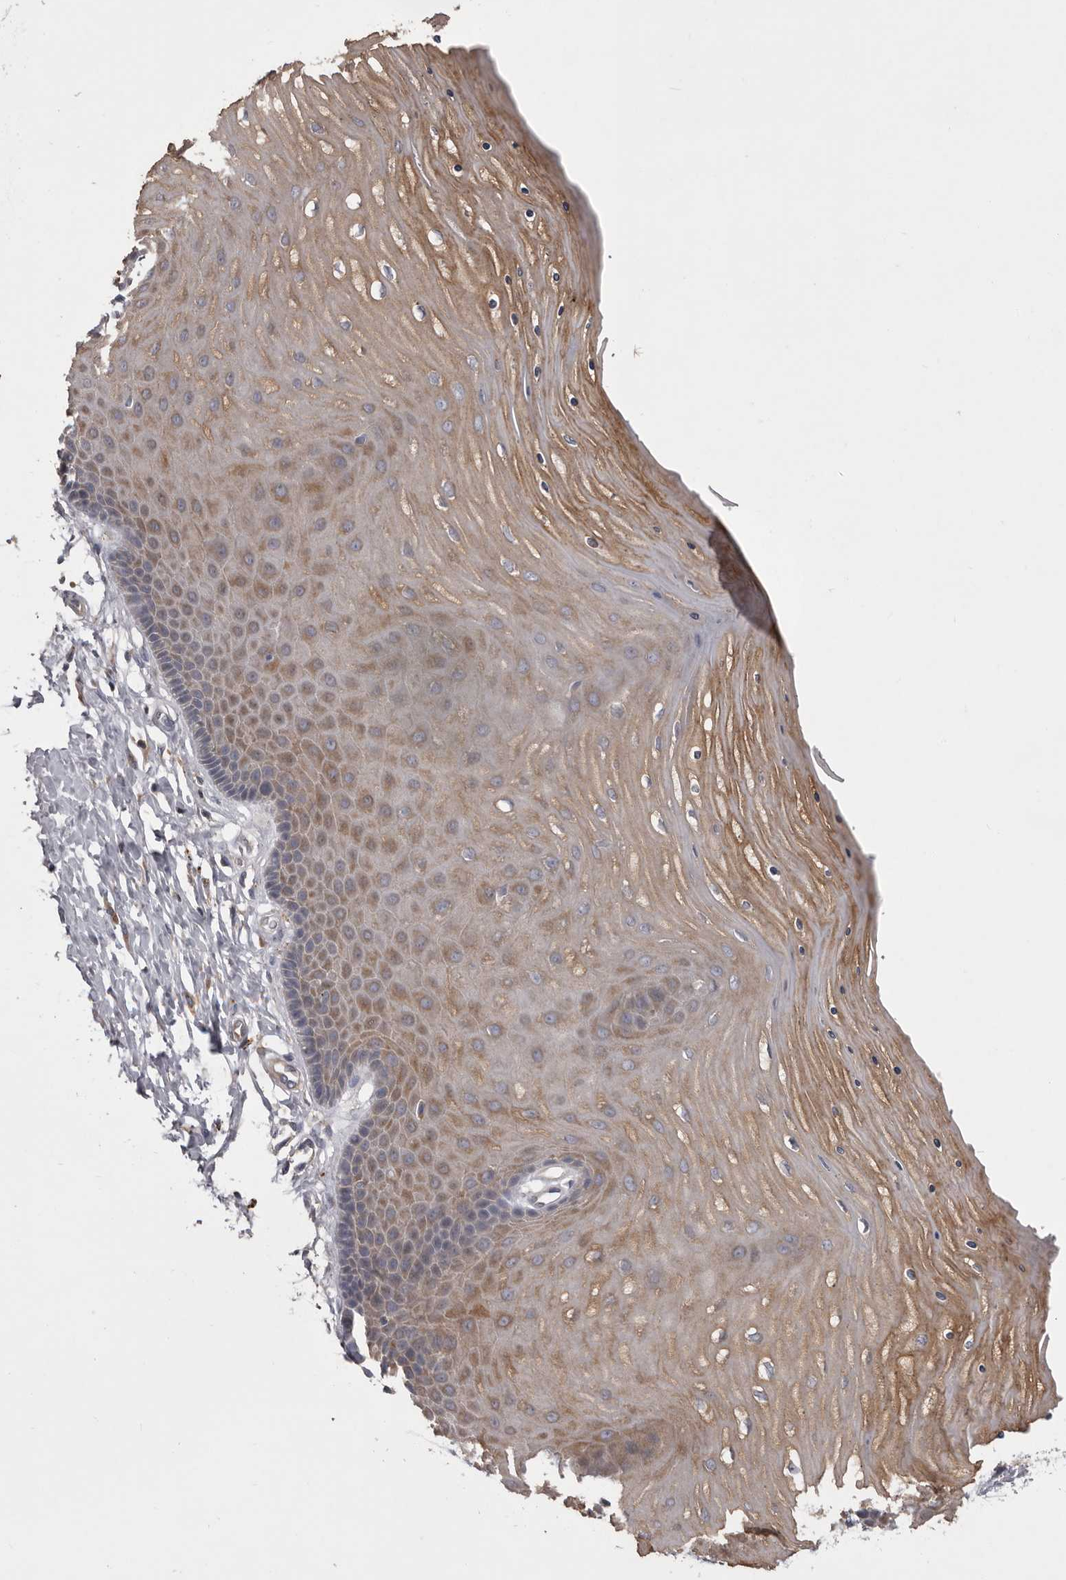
{"staining": {"intensity": "negative", "quantity": "none", "location": "none"}, "tissue": "cervix", "cell_type": "Glandular cells", "image_type": "normal", "snomed": [{"axis": "morphology", "description": "Normal tissue, NOS"}, {"axis": "topography", "description": "Cervix"}], "caption": "DAB immunohistochemical staining of normal cervix demonstrates no significant staining in glandular cells. (Stains: DAB immunohistochemistry with hematoxylin counter stain, Microscopy: brightfield microscopy at high magnification).", "gene": "WDR47", "patient": {"sex": "female", "age": 55}}